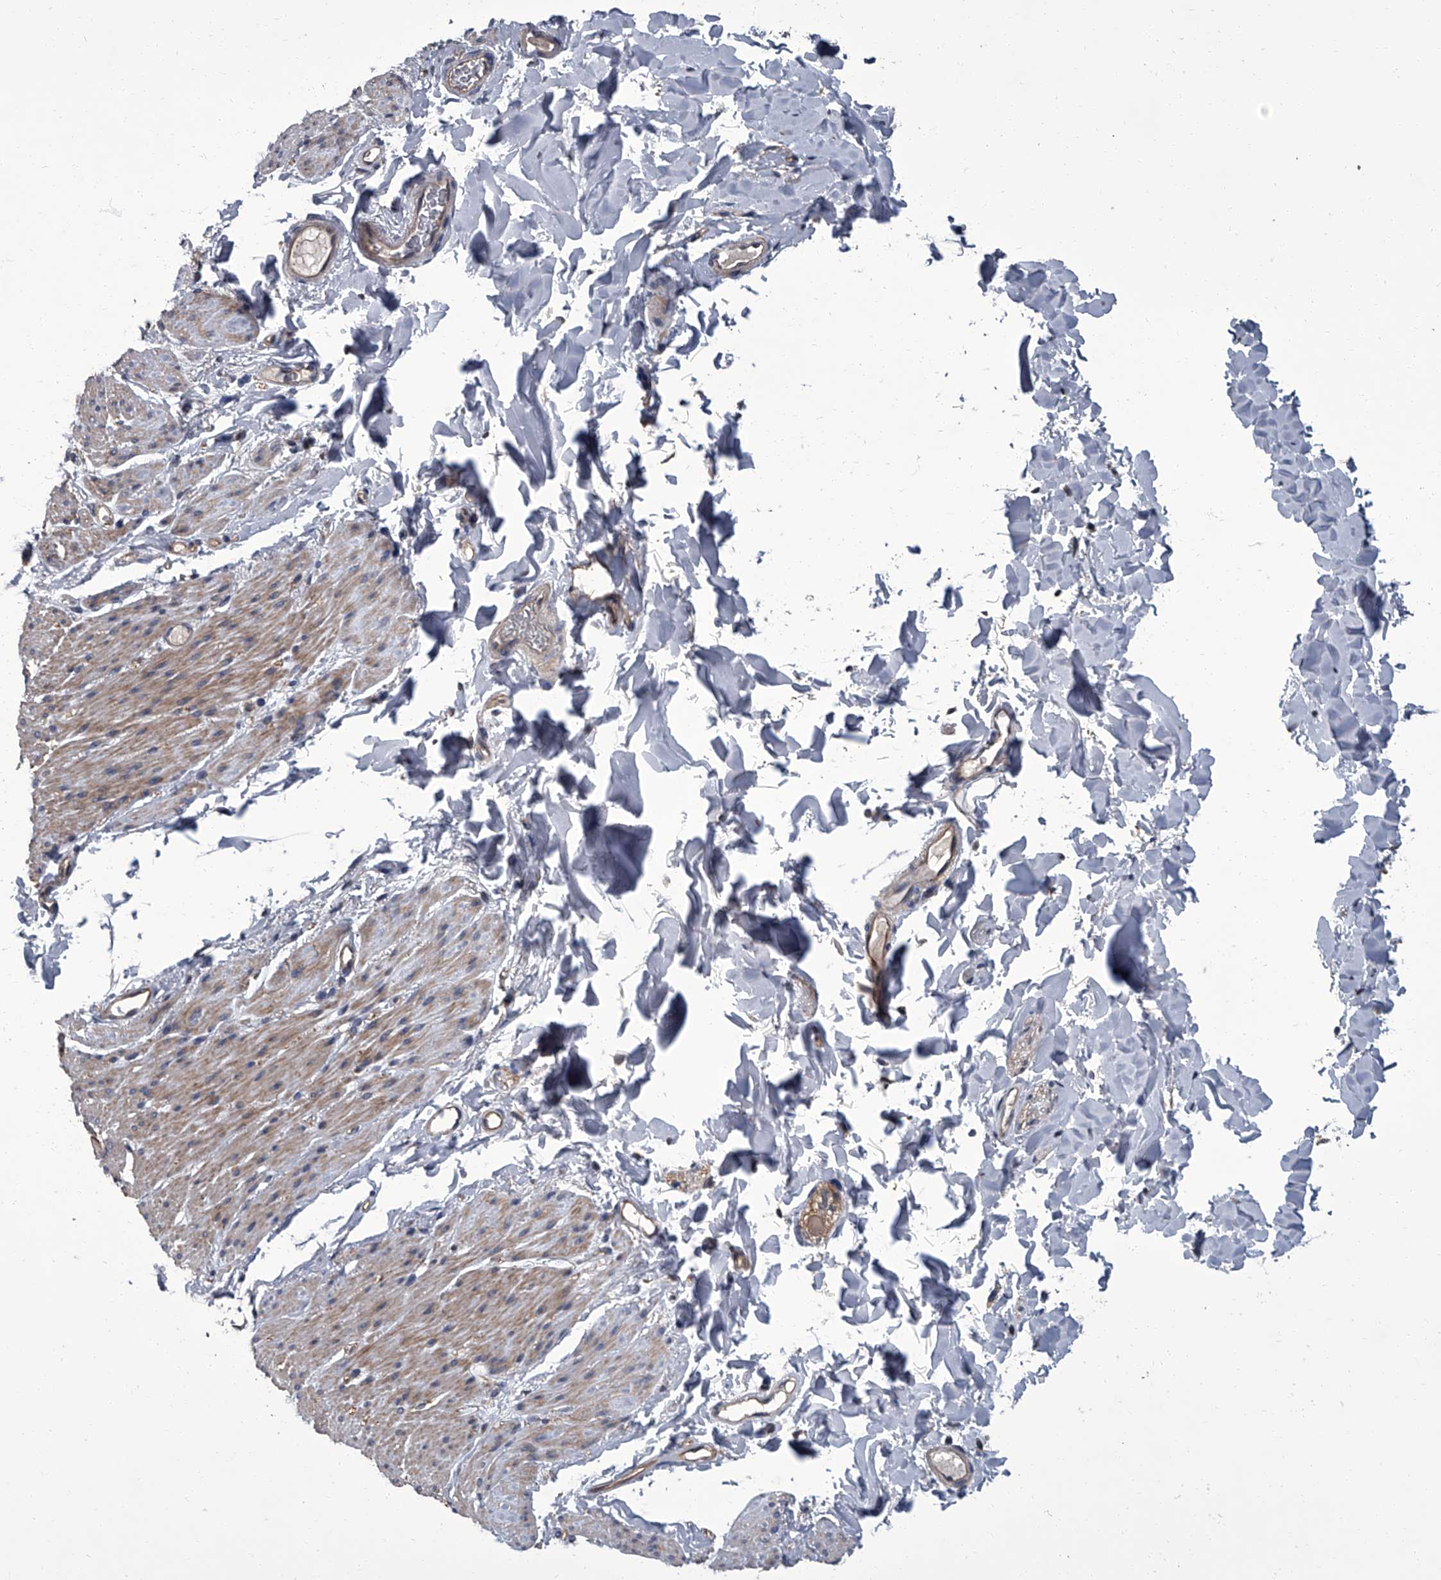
{"staining": {"intensity": "weak", "quantity": "25%-75%", "location": "cytoplasmic/membranous"}, "tissue": "smooth muscle", "cell_type": "Smooth muscle cells", "image_type": "normal", "snomed": [{"axis": "morphology", "description": "Normal tissue, NOS"}, {"axis": "topography", "description": "Colon"}, {"axis": "topography", "description": "Peripheral nerve tissue"}], "caption": "The image exhibits immunohistochemical staining of benign smooth muscle. There is weak cytoplasmic/membranous staining is present in approximately 25%-75% of smooth muscle cells. (Stains: DAB (3,3'-diaminobenzidine) in brown, nuclei in blue, Microscopy: brightfield microscopy at high magnification).", "gene": "SIRT4", "patient": {"sex": "female", "age": 61}}